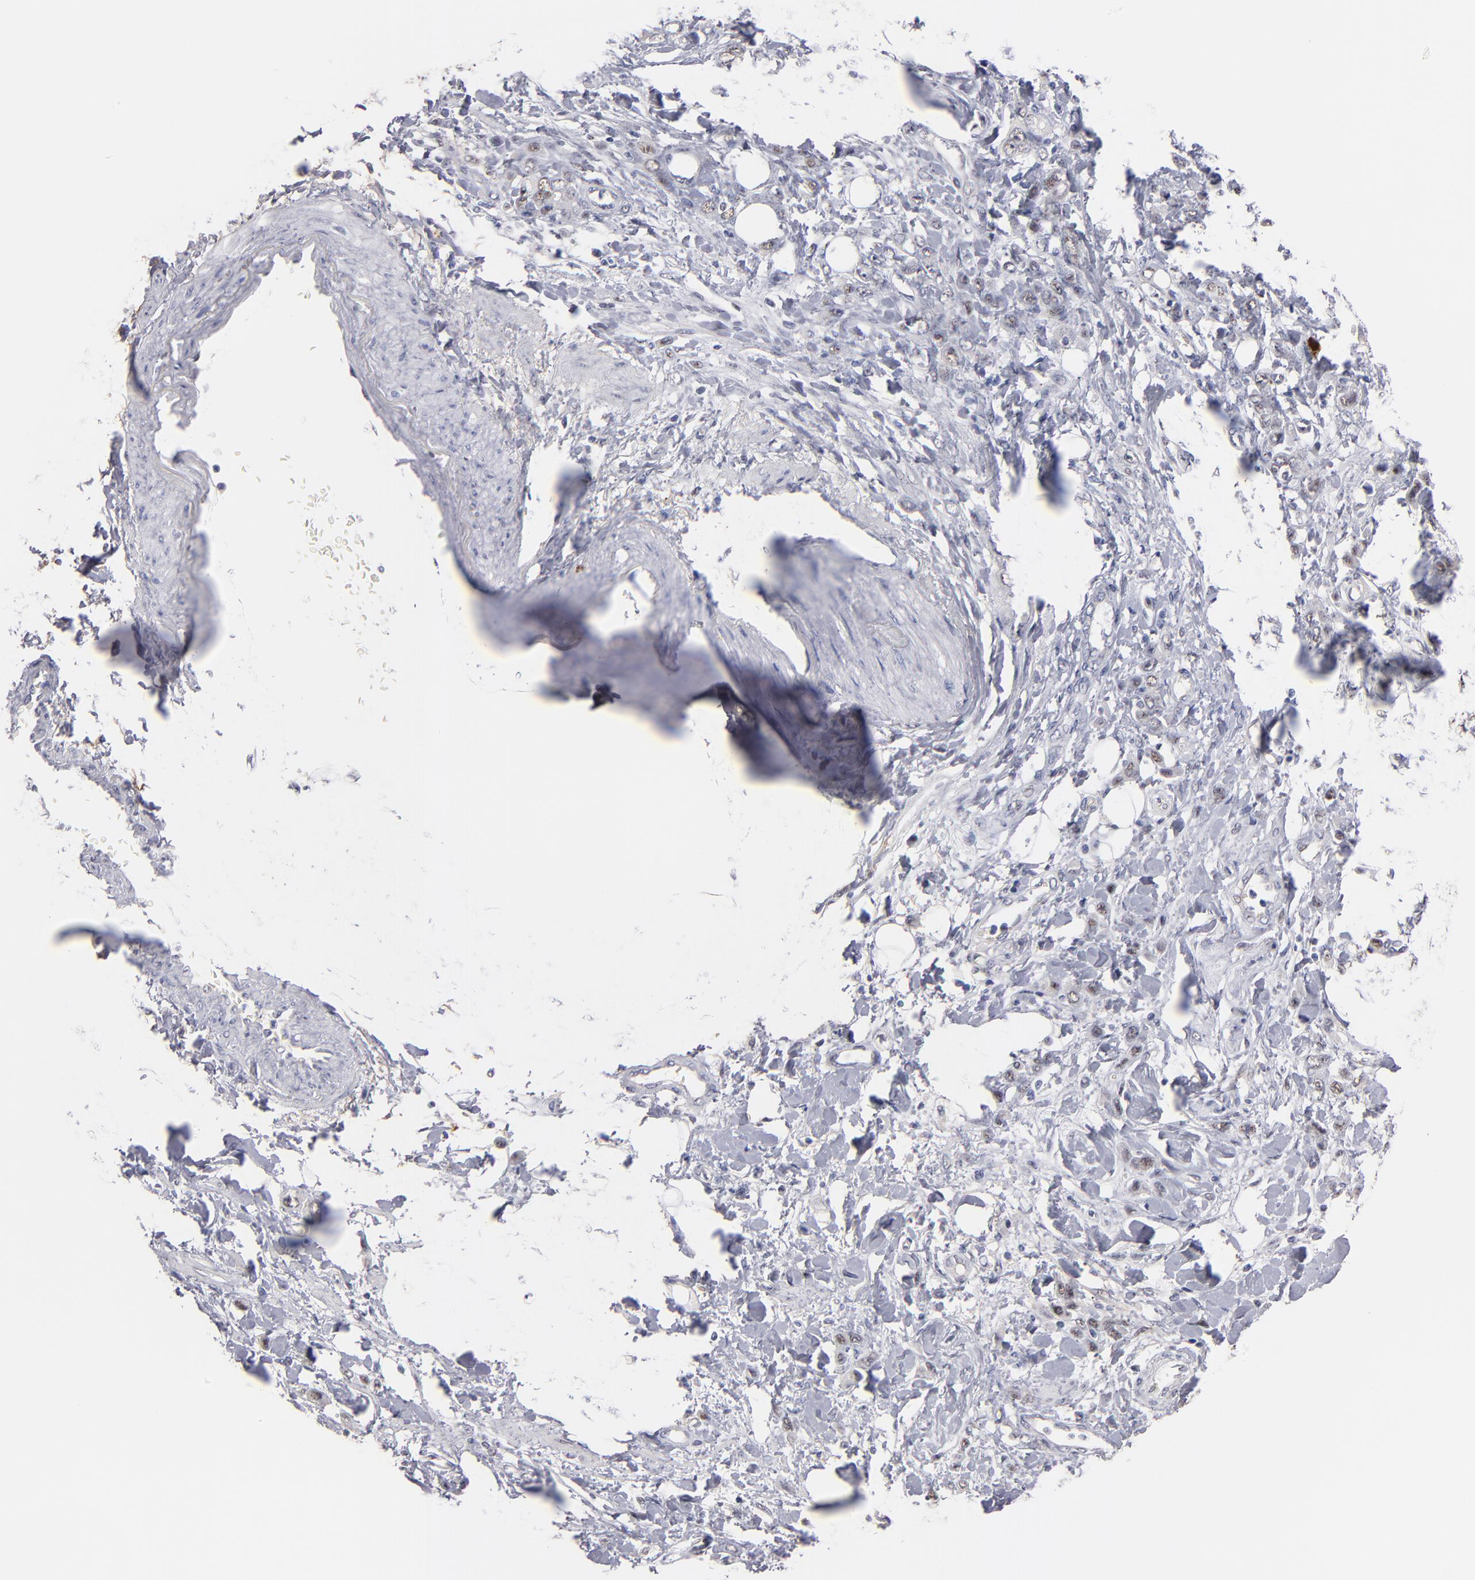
{"staining": {"intensity": "weak", "quantity": "25%-75%", "location": "nuclear"}, "tissue": "stomach cancer", "cell_type": "Tumor cells", "image_type": "cancer", "snomed": [{"axis": "morphology", "description": "Normal tissue, NOS"}, {"axis": "morphology", "description": "Adenocarcinoma, NOS"}, {"axis": "topography", "description": "Stomach"}], "caption": "A low amount of weak nuclear positivity is appreciated in about 25%-75% of tumor cells in stomach cancer (adenocarcinoma) tissue.", "gene": "RAF1", "patient": {"sex": "male", "age": 82}}